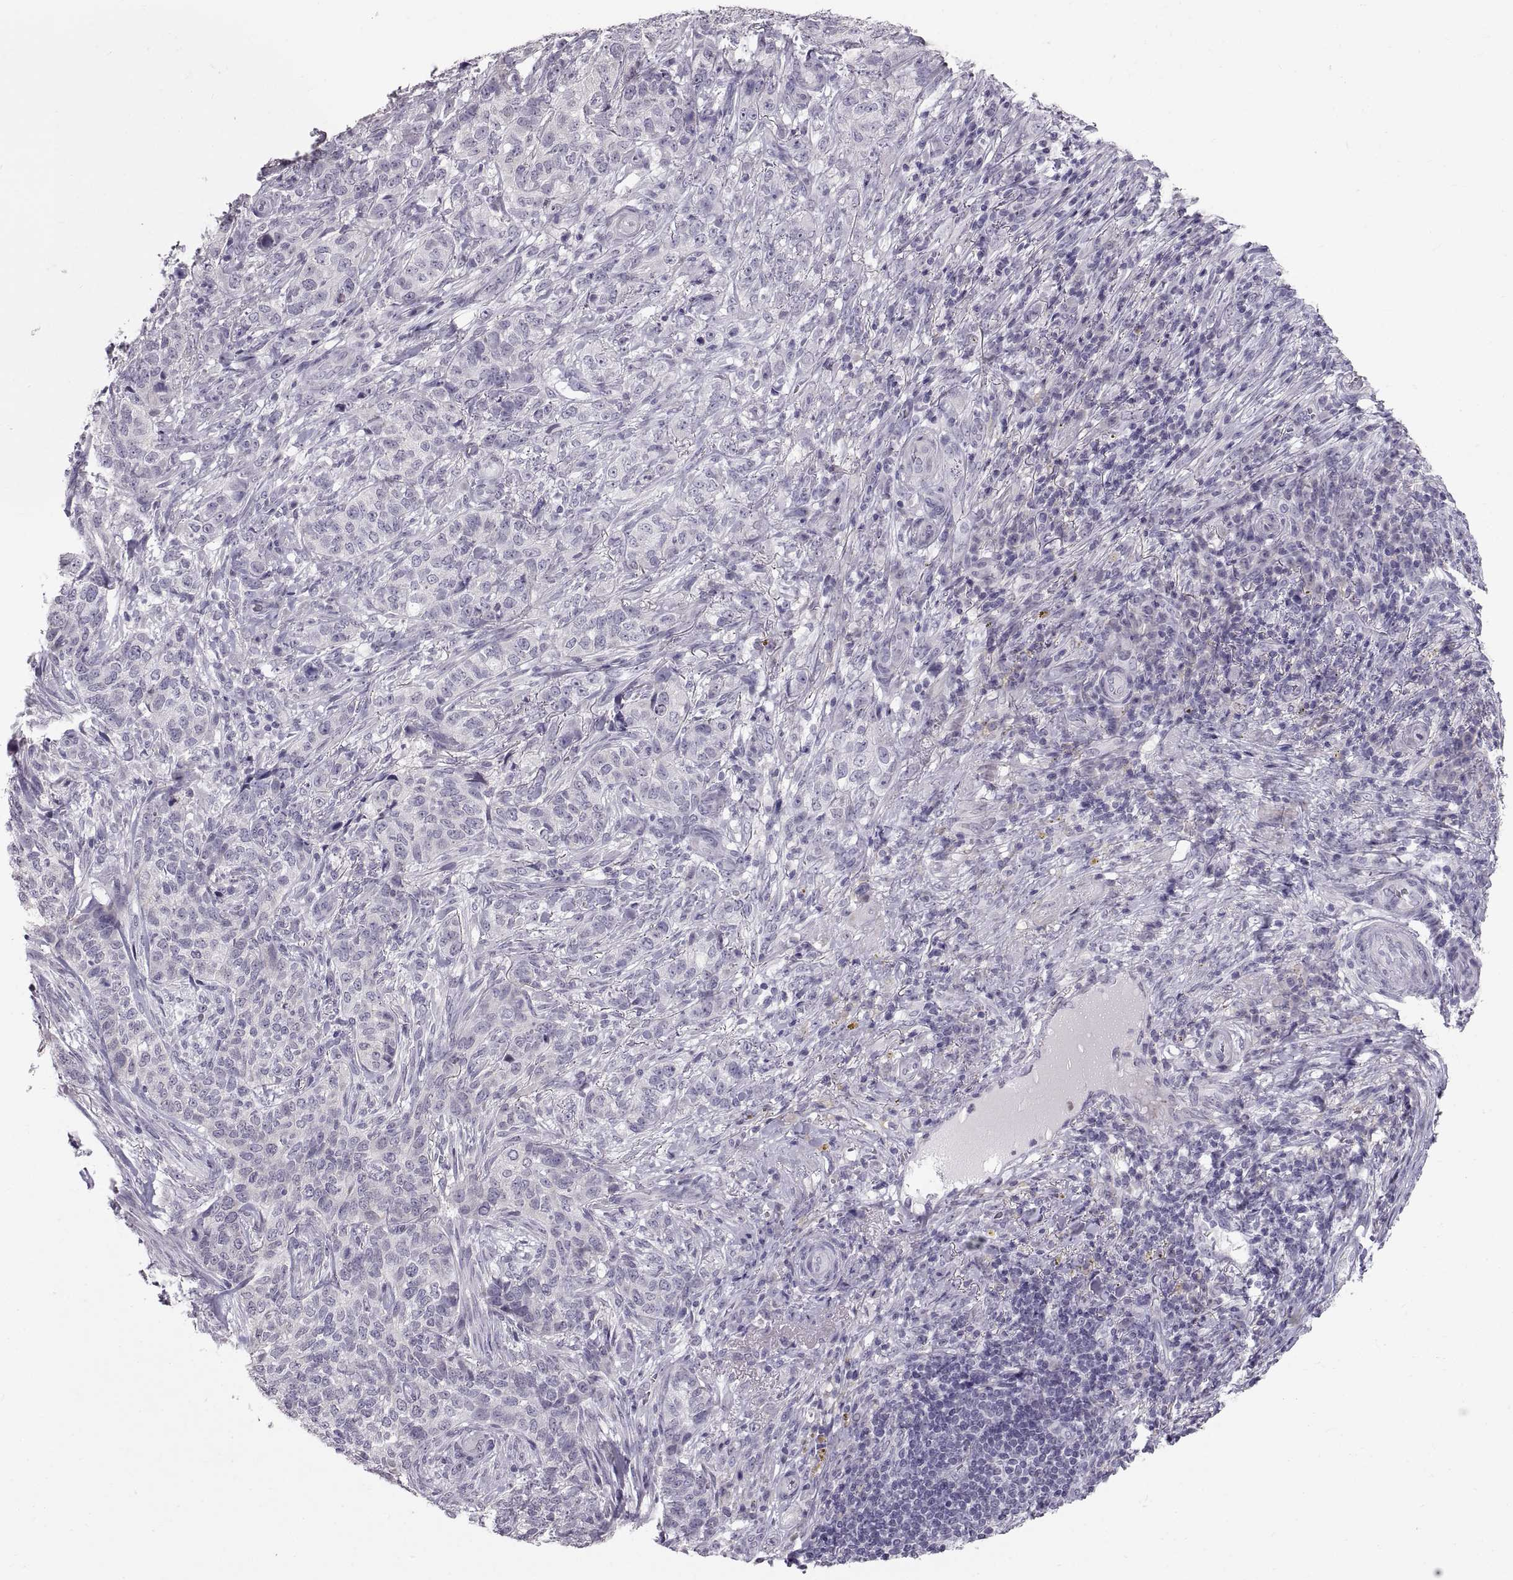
{"staining": {"intensity": "negative", "quantity": "none", "location": "none"}, "tissue": "skin cancer", "cell_type": "Tumor cells", "image_type": "cancer", "snomed": [{"axis": "morphology", "description": "Basal cell carcinoma"}, {"axis": "topography", "description": "Skin"}], "caption": "DAB immunohistochemical staining of skin cancer demonstrates no significant staining in tumor cells.", "gene": "SPACDR", "patient": {"sex": "female", "age": 69}}